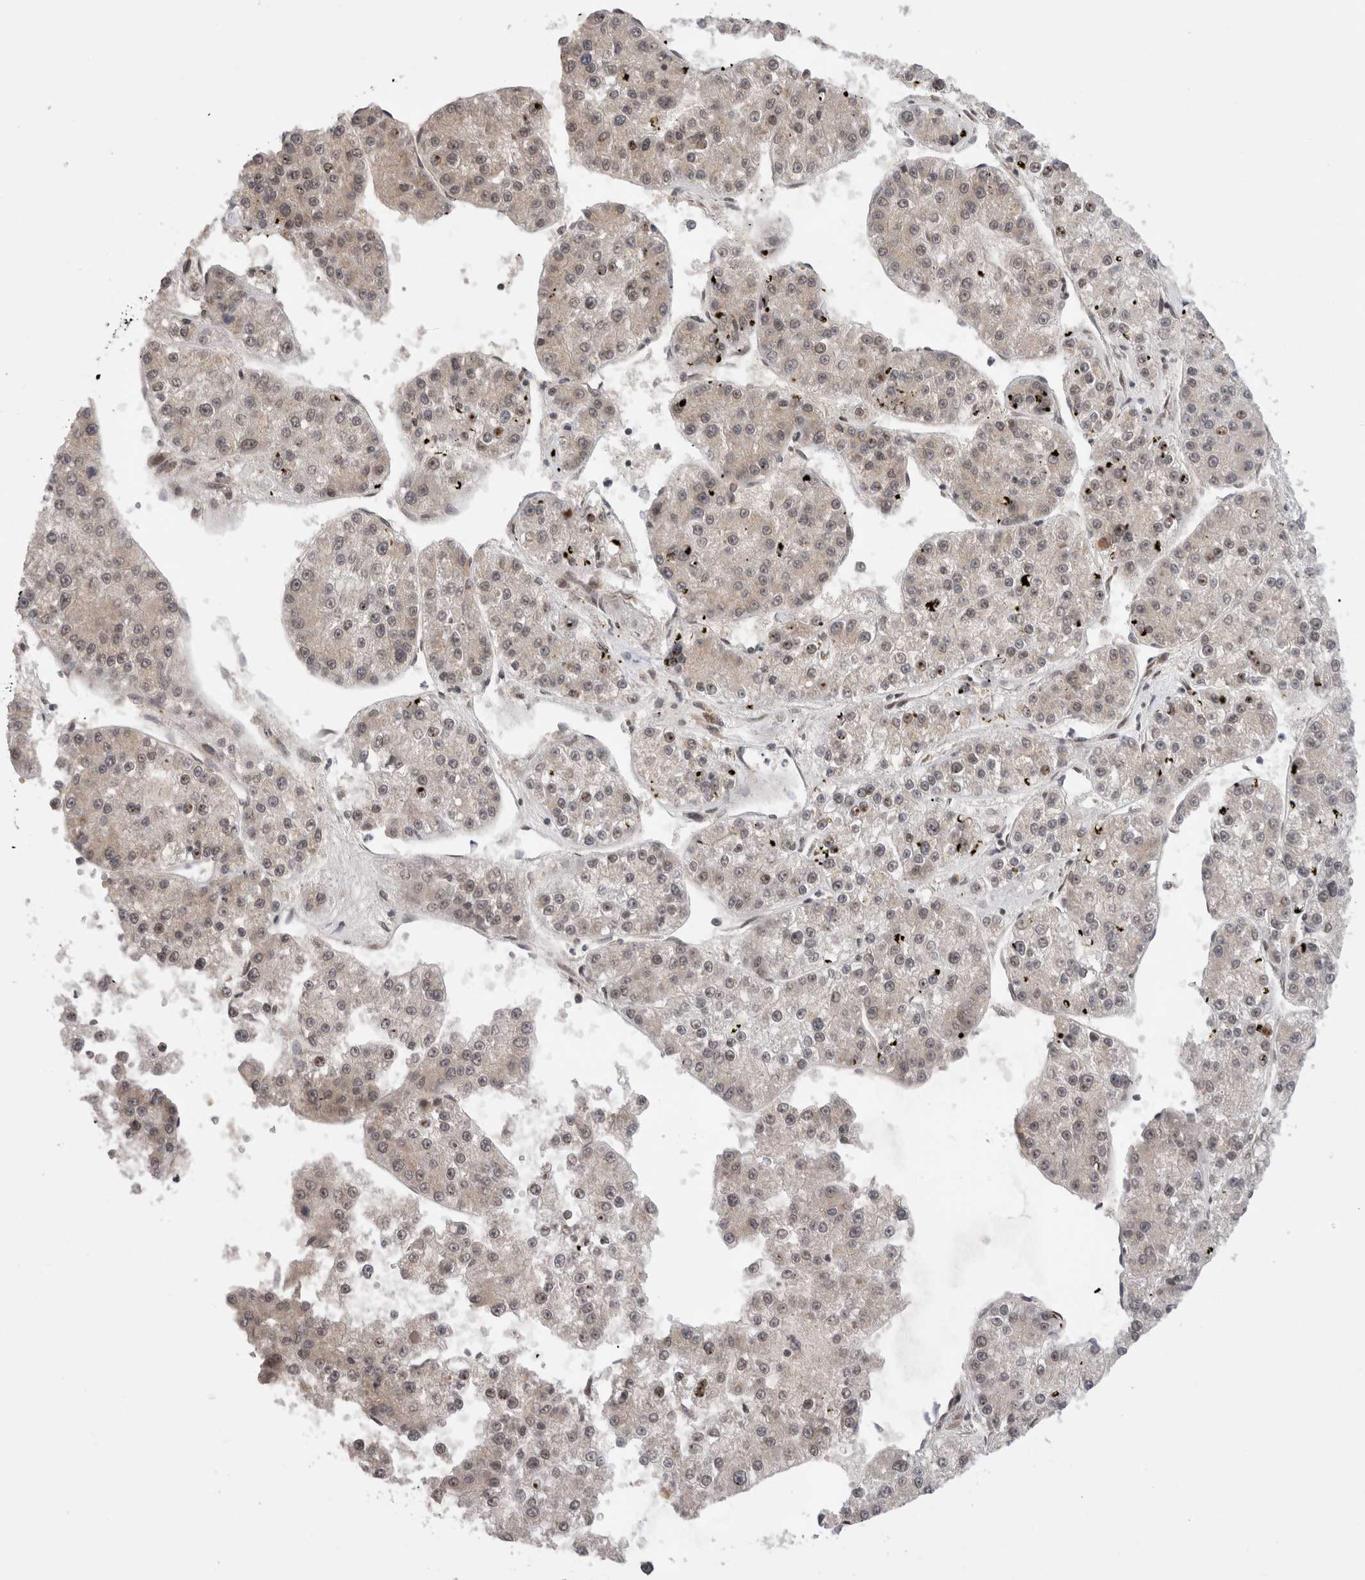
{"staining": {"intensity": "weak", "quantity": "25%-75%", "location": "cytoplasmic/membranous,nuclear"}, "tissue": "liver cancer", "cell_type": "Tumor cells", "image_type": "cancer", "snomed": [{"axis": "morphology", "description": "Carcinoma, Hepatocellular, NOS"}, {"axis": "topography", "description": "Liver"}], "caption": "This micrograph displays IHC staining of human liver cancer (hepatocellular carcinoma), with low weak cytoplasmic/membranous and nuclear expression in approximately 25%-75% of tumor cells.", "gene": "TMEM65", "patient": {"sex": "female", "age": 73}}